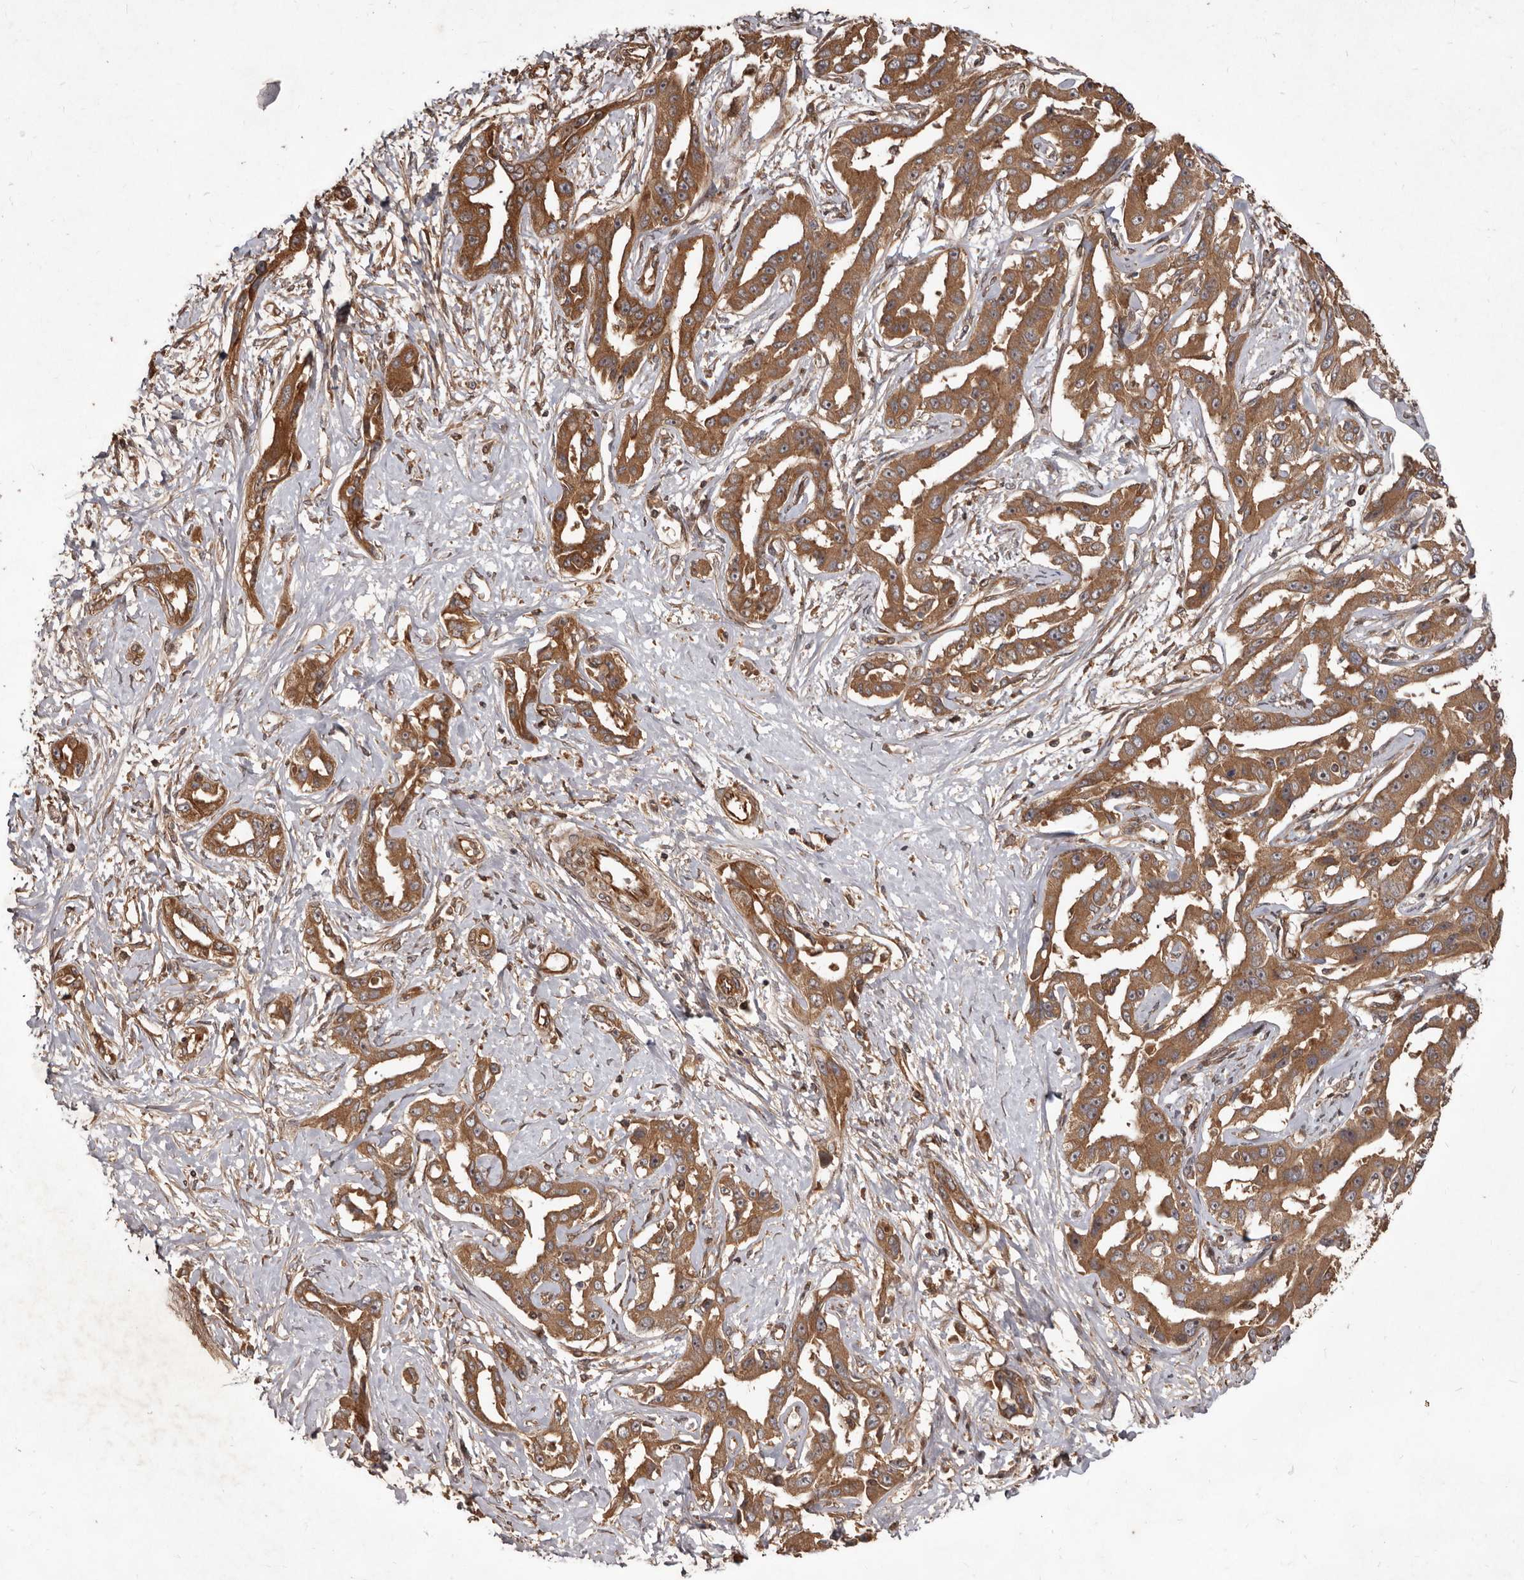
{"staining": {"intensity": "moderate", "quantity": ">75%", "location": "cytoplasmic/membranous"}, "tissue": "liver cancer", "cell_type": "Tumor cells", "image_type": "cancer", "snomed": [{"axis": "morphology", "description": "Cholangiocarcinoma"}, {"axis": "topography", "description": "Liver"}], "caption": "The micrograph demonstrates a brown stain indicating the presence of a protein in the cytoplasmic/membranous of tumor cells in cholangiocarcinoma (liver).", "gene": "STK36", "patient": {"sex": "male", "age": 59}}